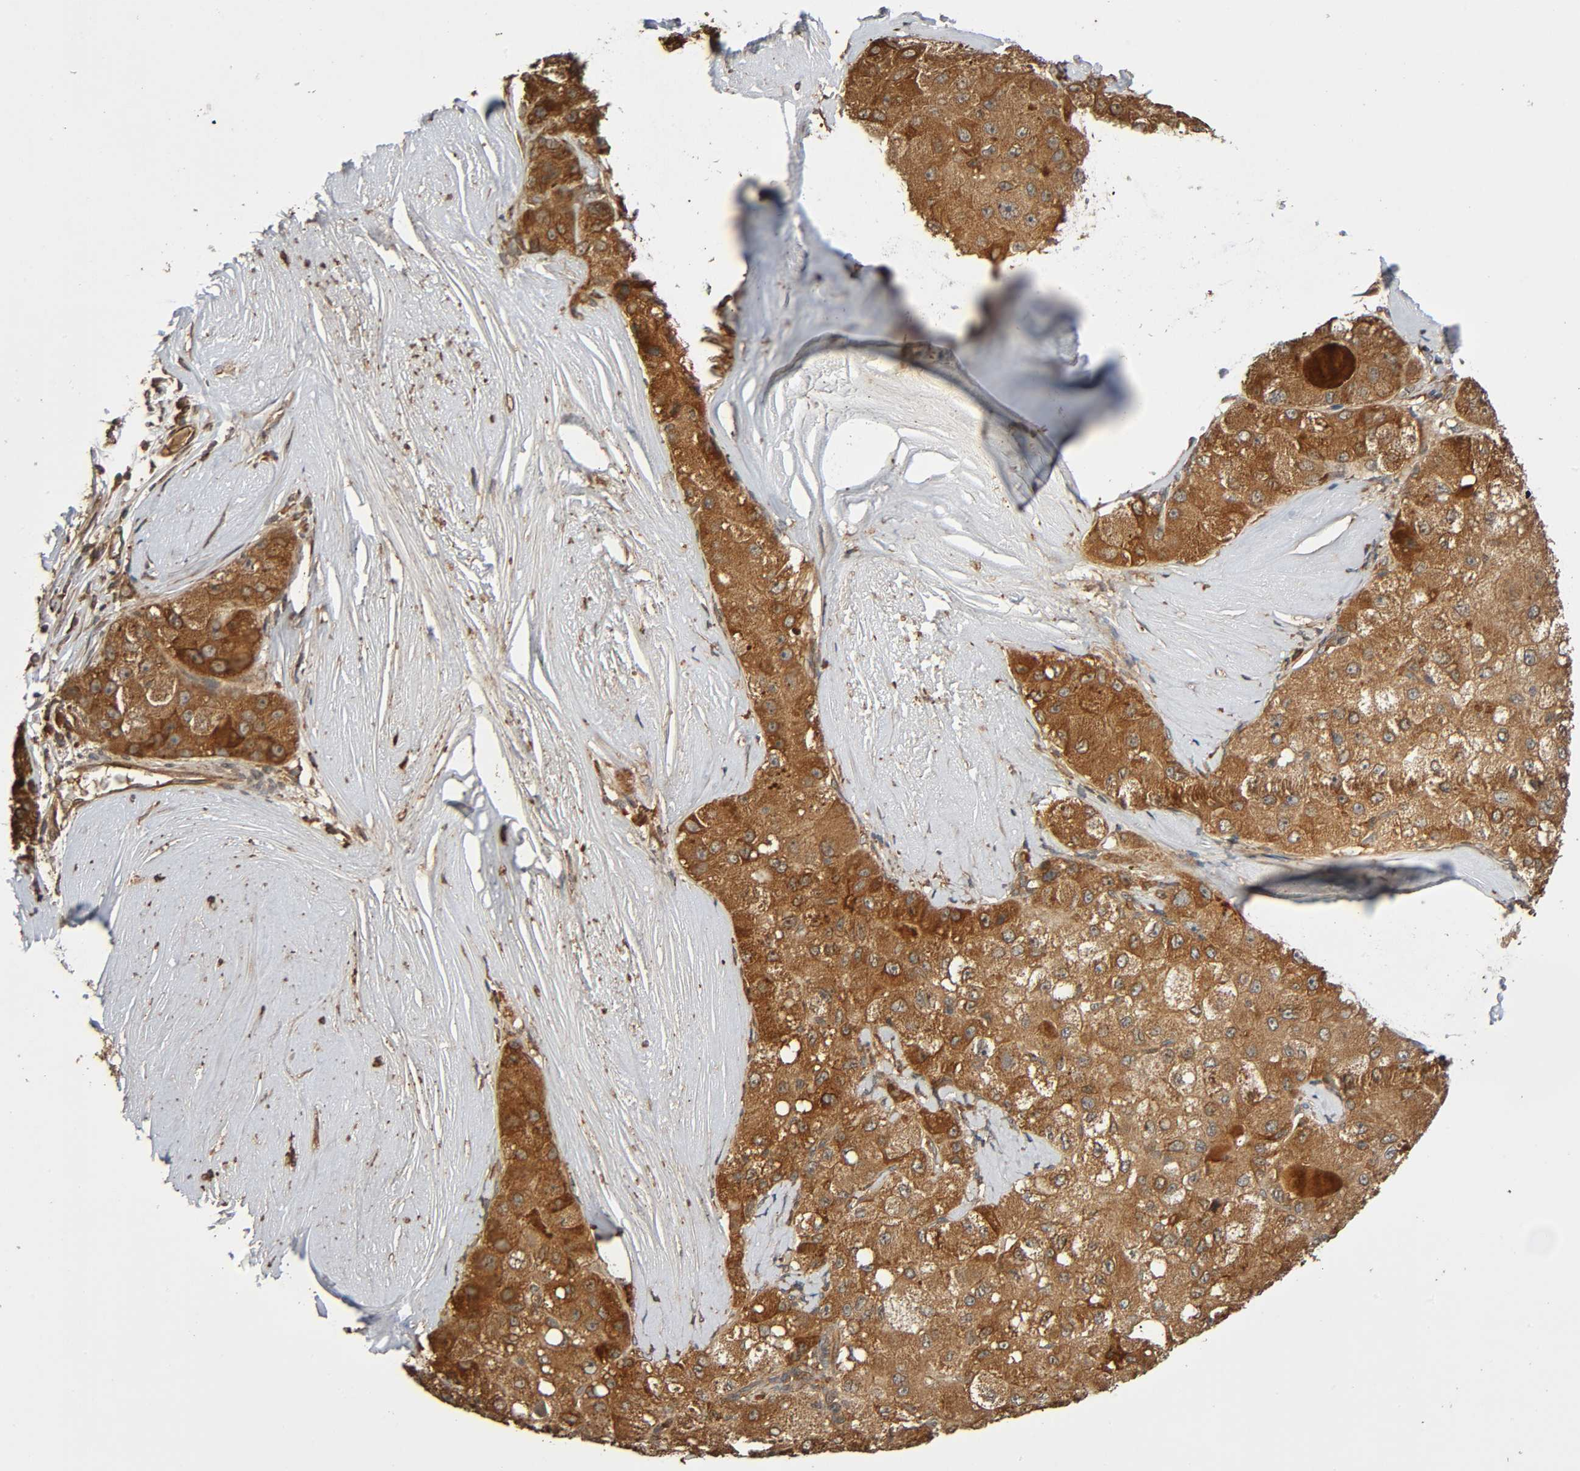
{"staining": {"intensity": "strong", "quantity": ">75%", "location": "cytoplasmic/membranous"}, "tissue": "liver cancer", "cell_type": "Tumor cells", "image_type": "cancer", "snomed": [{"axis": "morphology", "description": "Carcinoma, Hepatocellular, NOS"}, {"axis": "topography", "description": "Liver"}], "caption": "High-power microscopy captured an IHC photomicrograph of hepatocellular carcinoma (liver), revealing strong cytoplasmic/membranous positivity in about >75% of tumor cells.", "gene": "MAP3K8", "patient": {"sex": "male", "age": 80}}